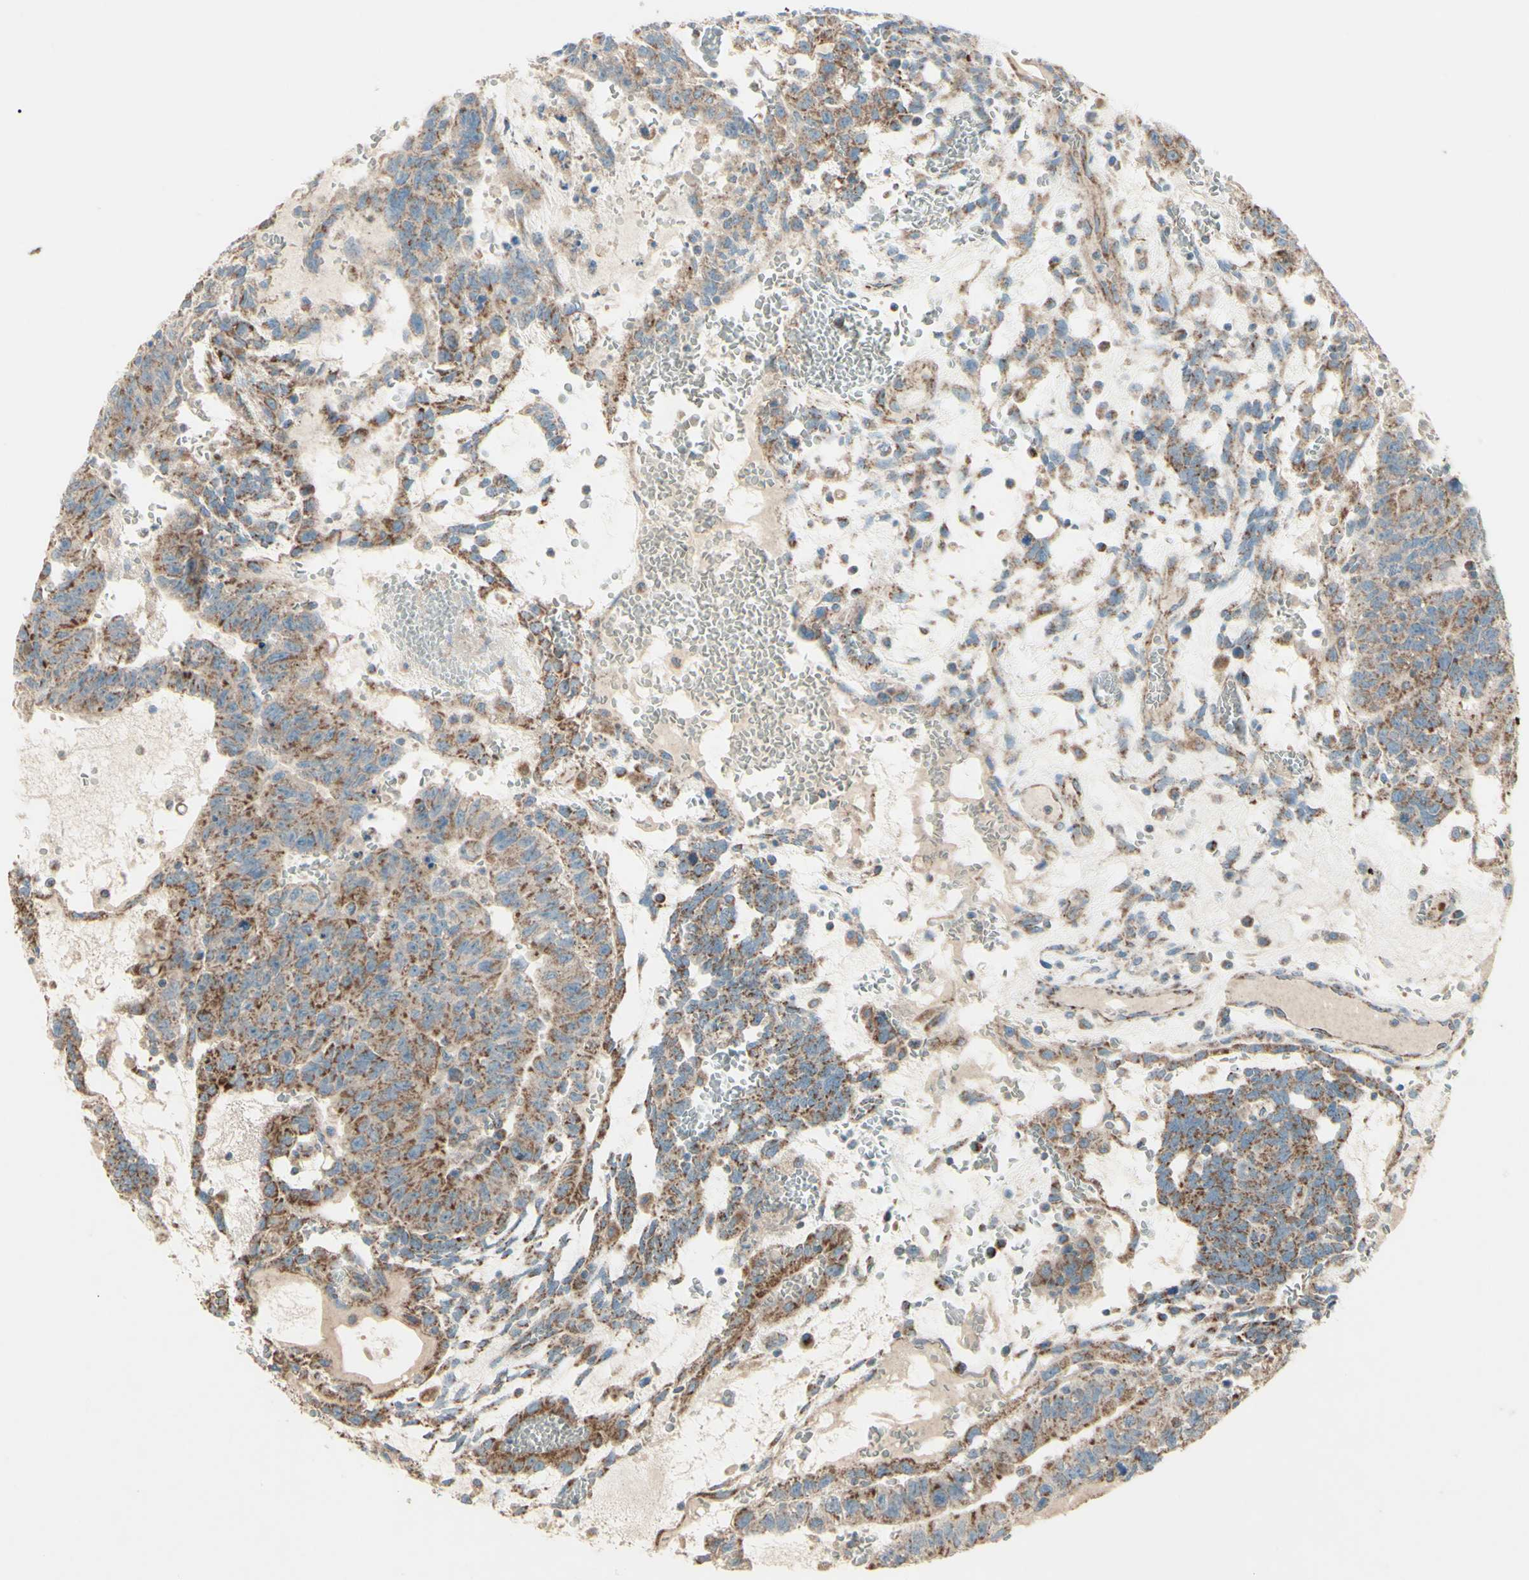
{"staining": {"intensity": "moderate", "quantity": ">75%", "location": "cytoplasmic/membranous"}, "tissue": "testis cancer", "cell_type": "Tumor cells", "image_type": "cancer", "snomed": [{"axis": "morphology", "description": "Seminoma, NOS"}, {"axis": "morphology", "description": "Carcinoma, Embryonal, NOS"}, {"axis": "topography", "description": "Testis"}], "caption": "Protein staining by immunohistochemistry displays moderate cytoplasmic/membranous positivity in about >75% of tumor cells in embryonal carcinoma (testis).", "gene": "RHOT1", "patient": {"sex": "male", "age": 52}}